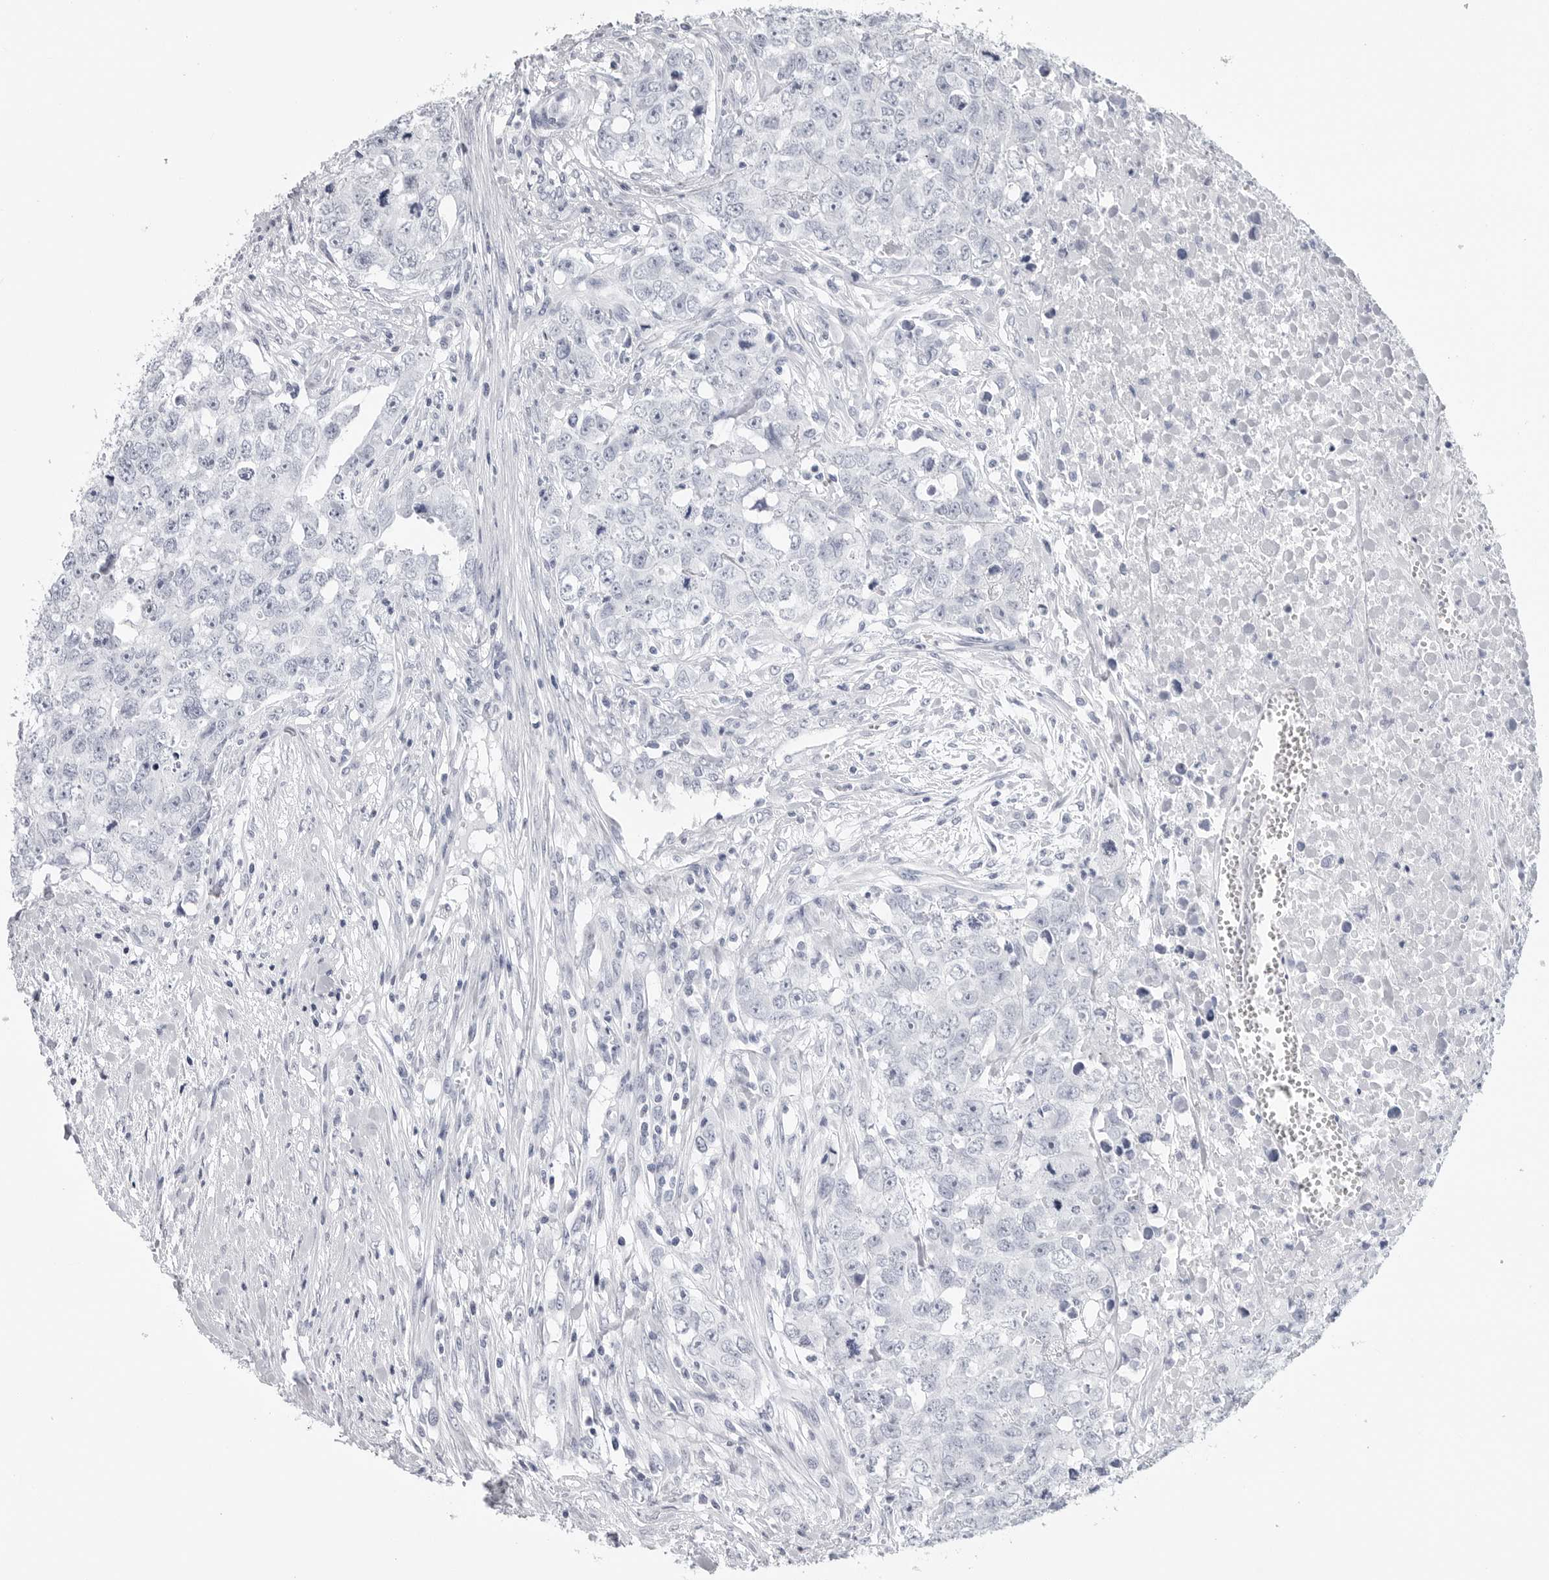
{"staining": {"intensity": "negative", "quantity": "none", "location": "none"}, "tissue": "testis cancer", "cell_type": "Tumor cells", "image_type": "cancer", "snomed": [{"axis": "morphology", "description": "Carcinoma, Embryonal, NOS"}, {"axis": "topography", "description": "Testis"}], "caption": "Protein analysis of testis cancer (embryonal carcinoma) reveals no significant staining in tumor cells.", "gene": "CSH1", "patient": {"sex": "male", "age": 28}}